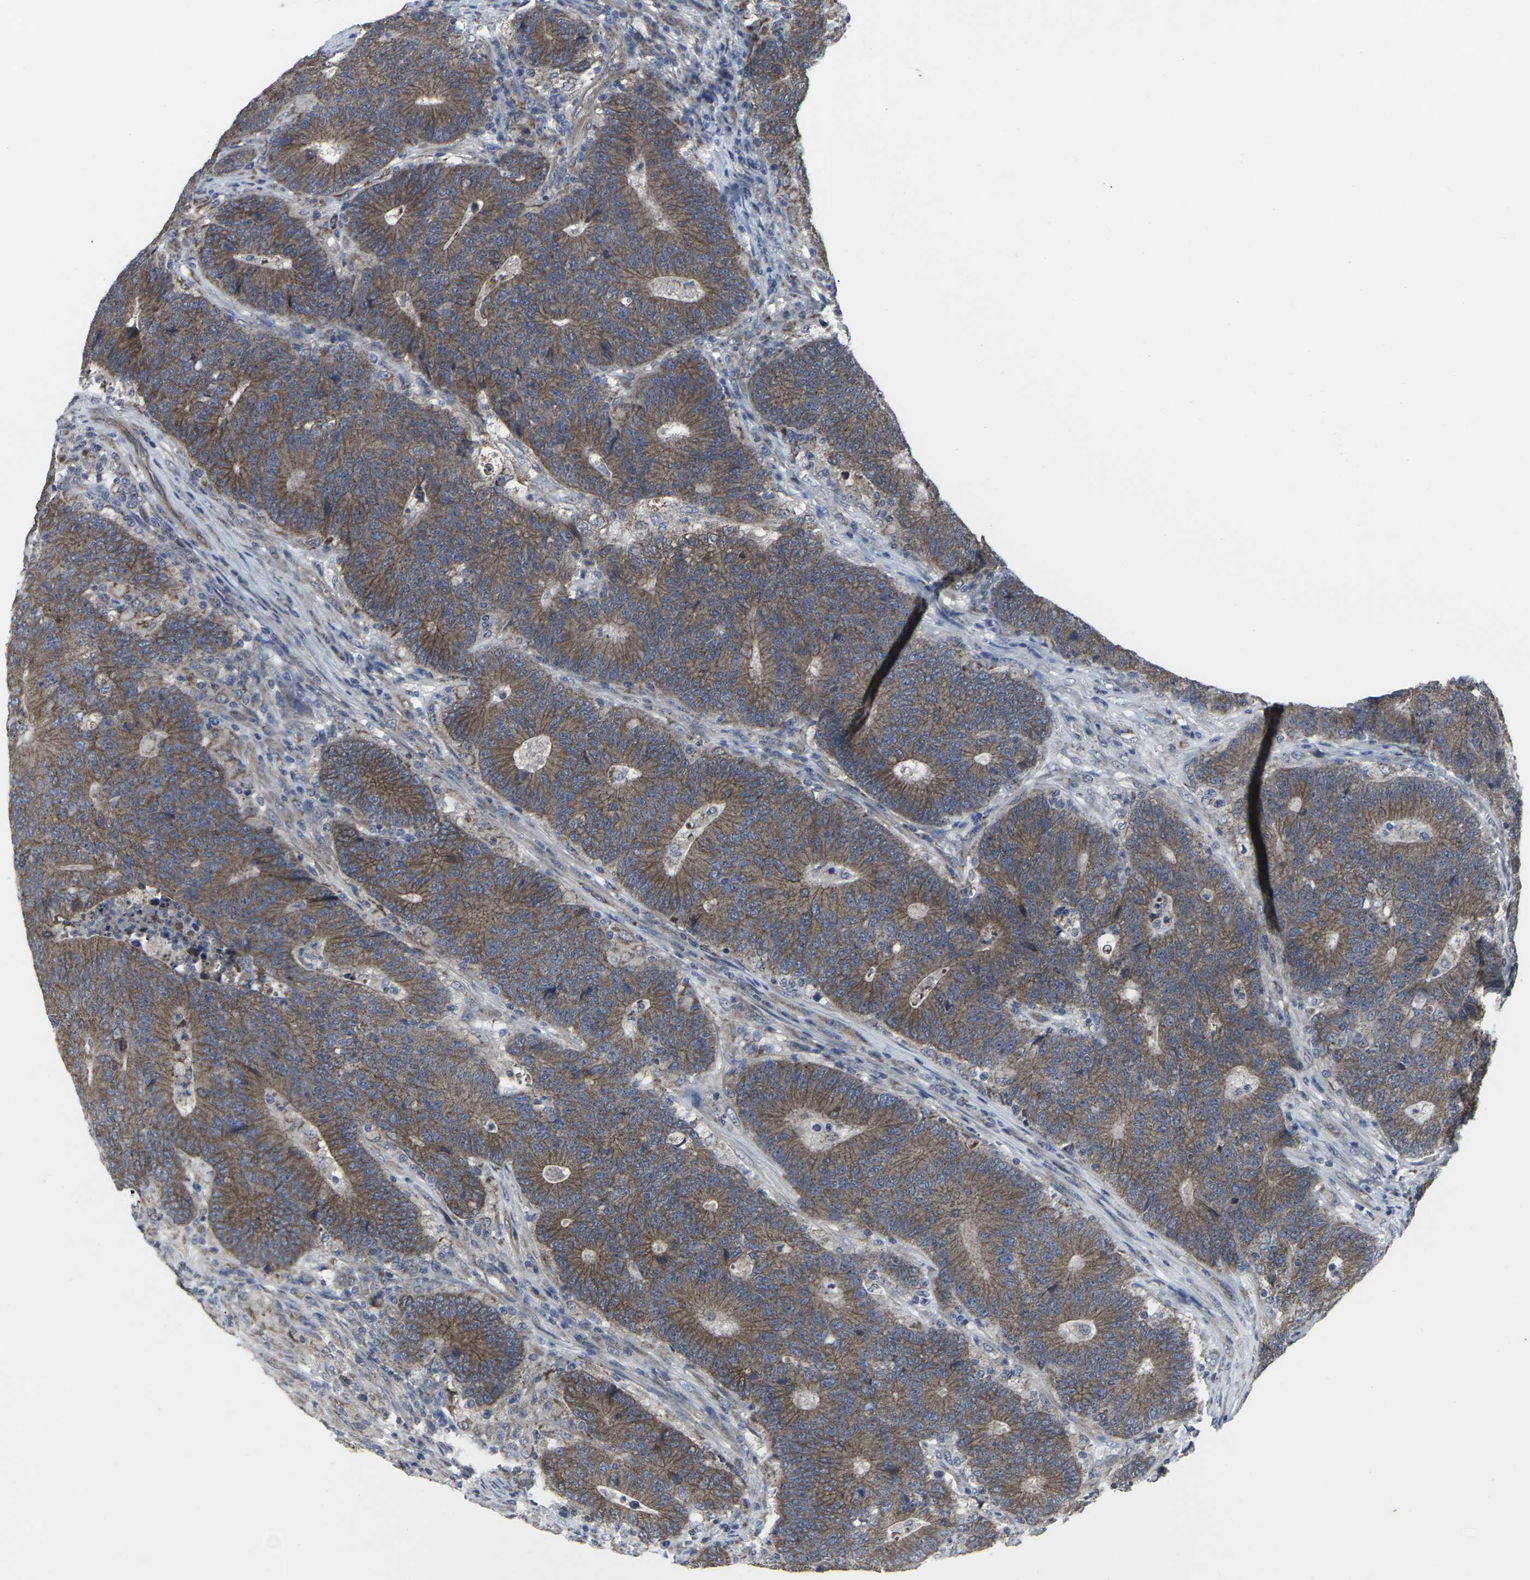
{"staining": {"intensity": "moderate", "quantity": ">75%", "location": "cytoplasmic/membranous"}, "tissue": "colorectal cancer", "cell_type": "Tumor cells", "image_type": "cancer", "snomed": [{"axis": "morphology", "description": "Normal tissue, NOS"}, {"axis": "morphology", "description": "Adenocarcinoma, NOS"}, {"axis": "topography", "description": "Colon"}], "caption": "A brown stain shows moderate cytoplasmic/membranous positivity of a protein in colorectal cancer tumor cells.", "gene": "MAPKAPK2", "patient": {"sex": "female", "age": 75}}